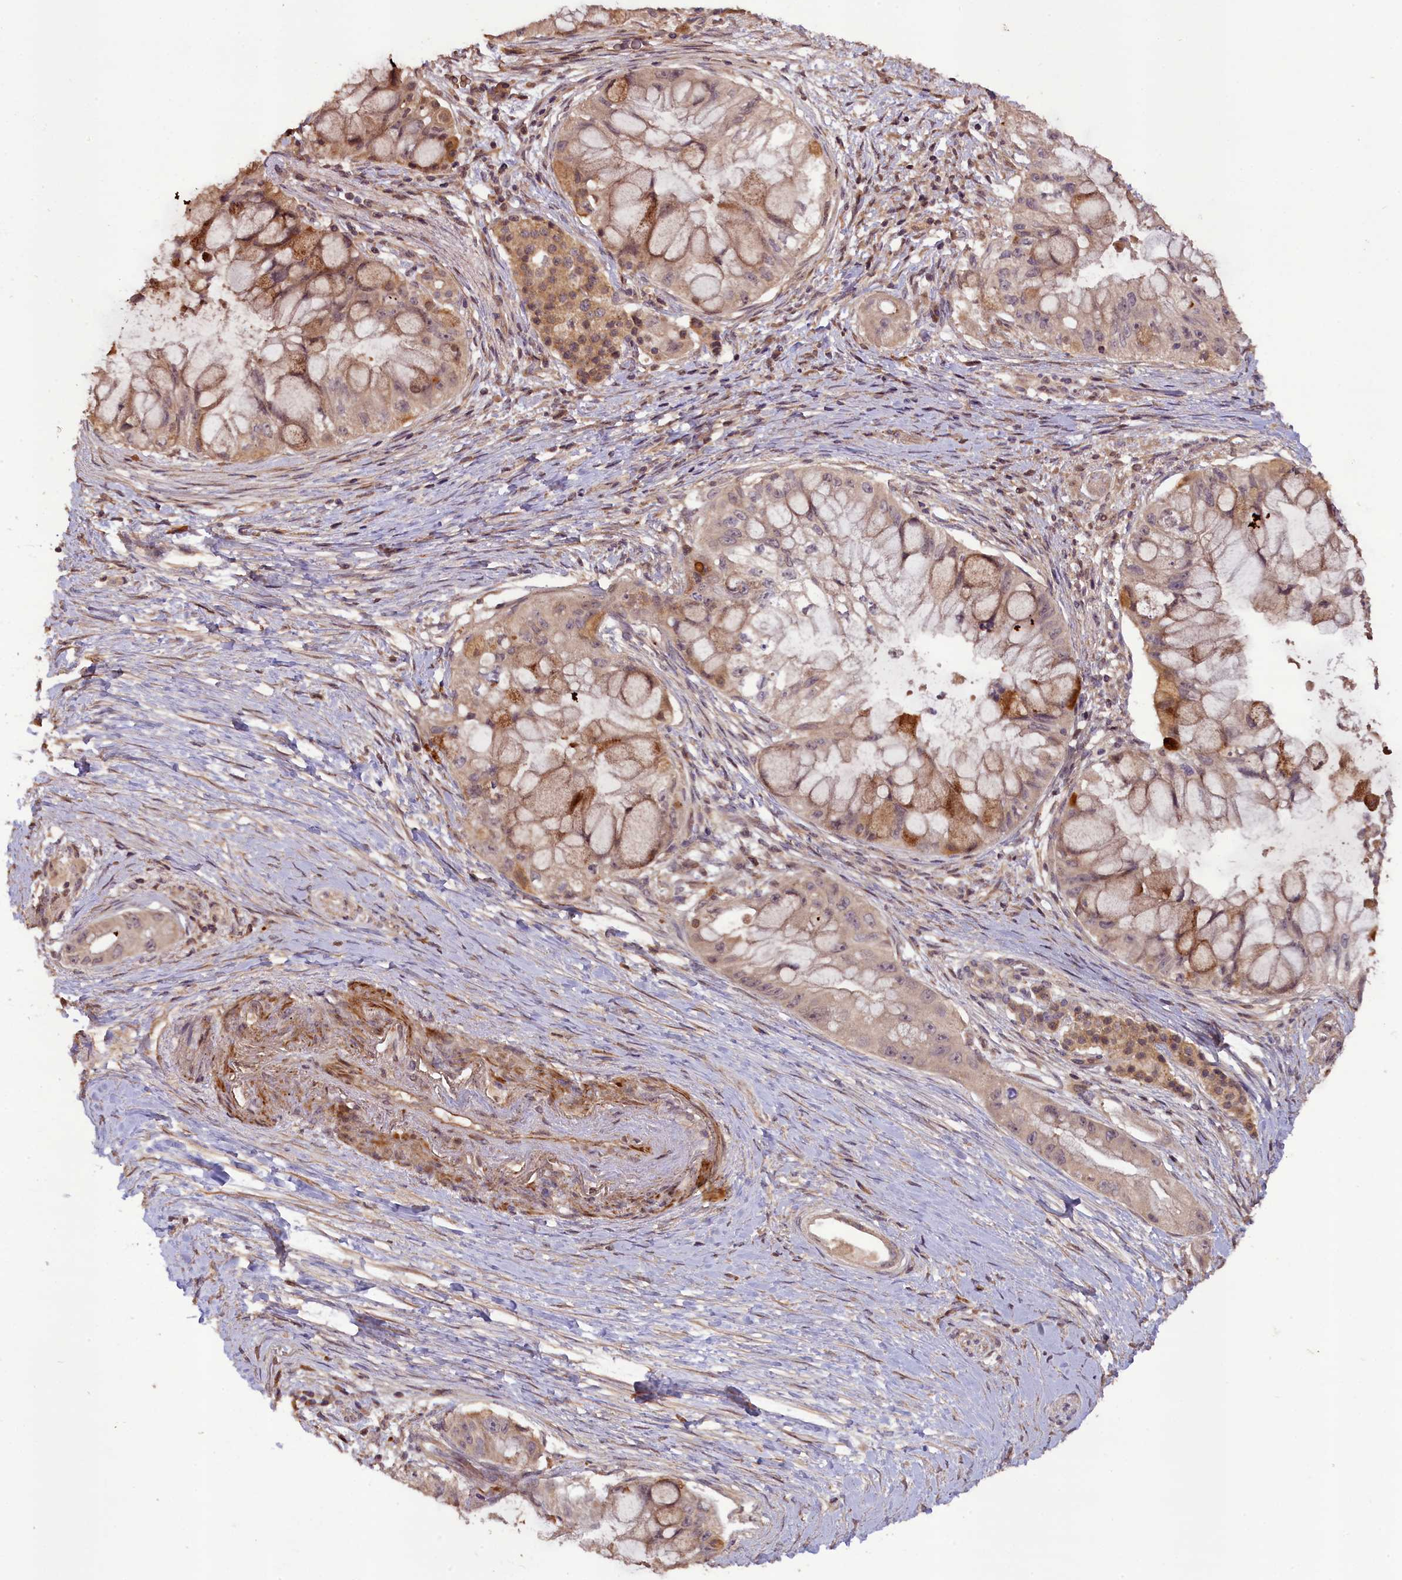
{"staining": {"intensity": "moderate", "quantity": "25%-75%", "location": "cytoplasmic/membranous"}, "tissue": "pancreatic cancer", "cell_type": "Tumor cells", "image_type": "cancer", "snomed": [{"axis": "morphology", "description": "Adenocarcinoma, NOS"}, {"axis": "topography", "description": "Pancreas"}], "caption": "About 25%-75% of tumor cells in pancreatic adenocarcinoma show moderate cytoplasmic/membranous protein staining as visualized by brown immunohistochemical staining.", "gene": "DNAJB9", "patient": {"sex": "male", "age": 48}}